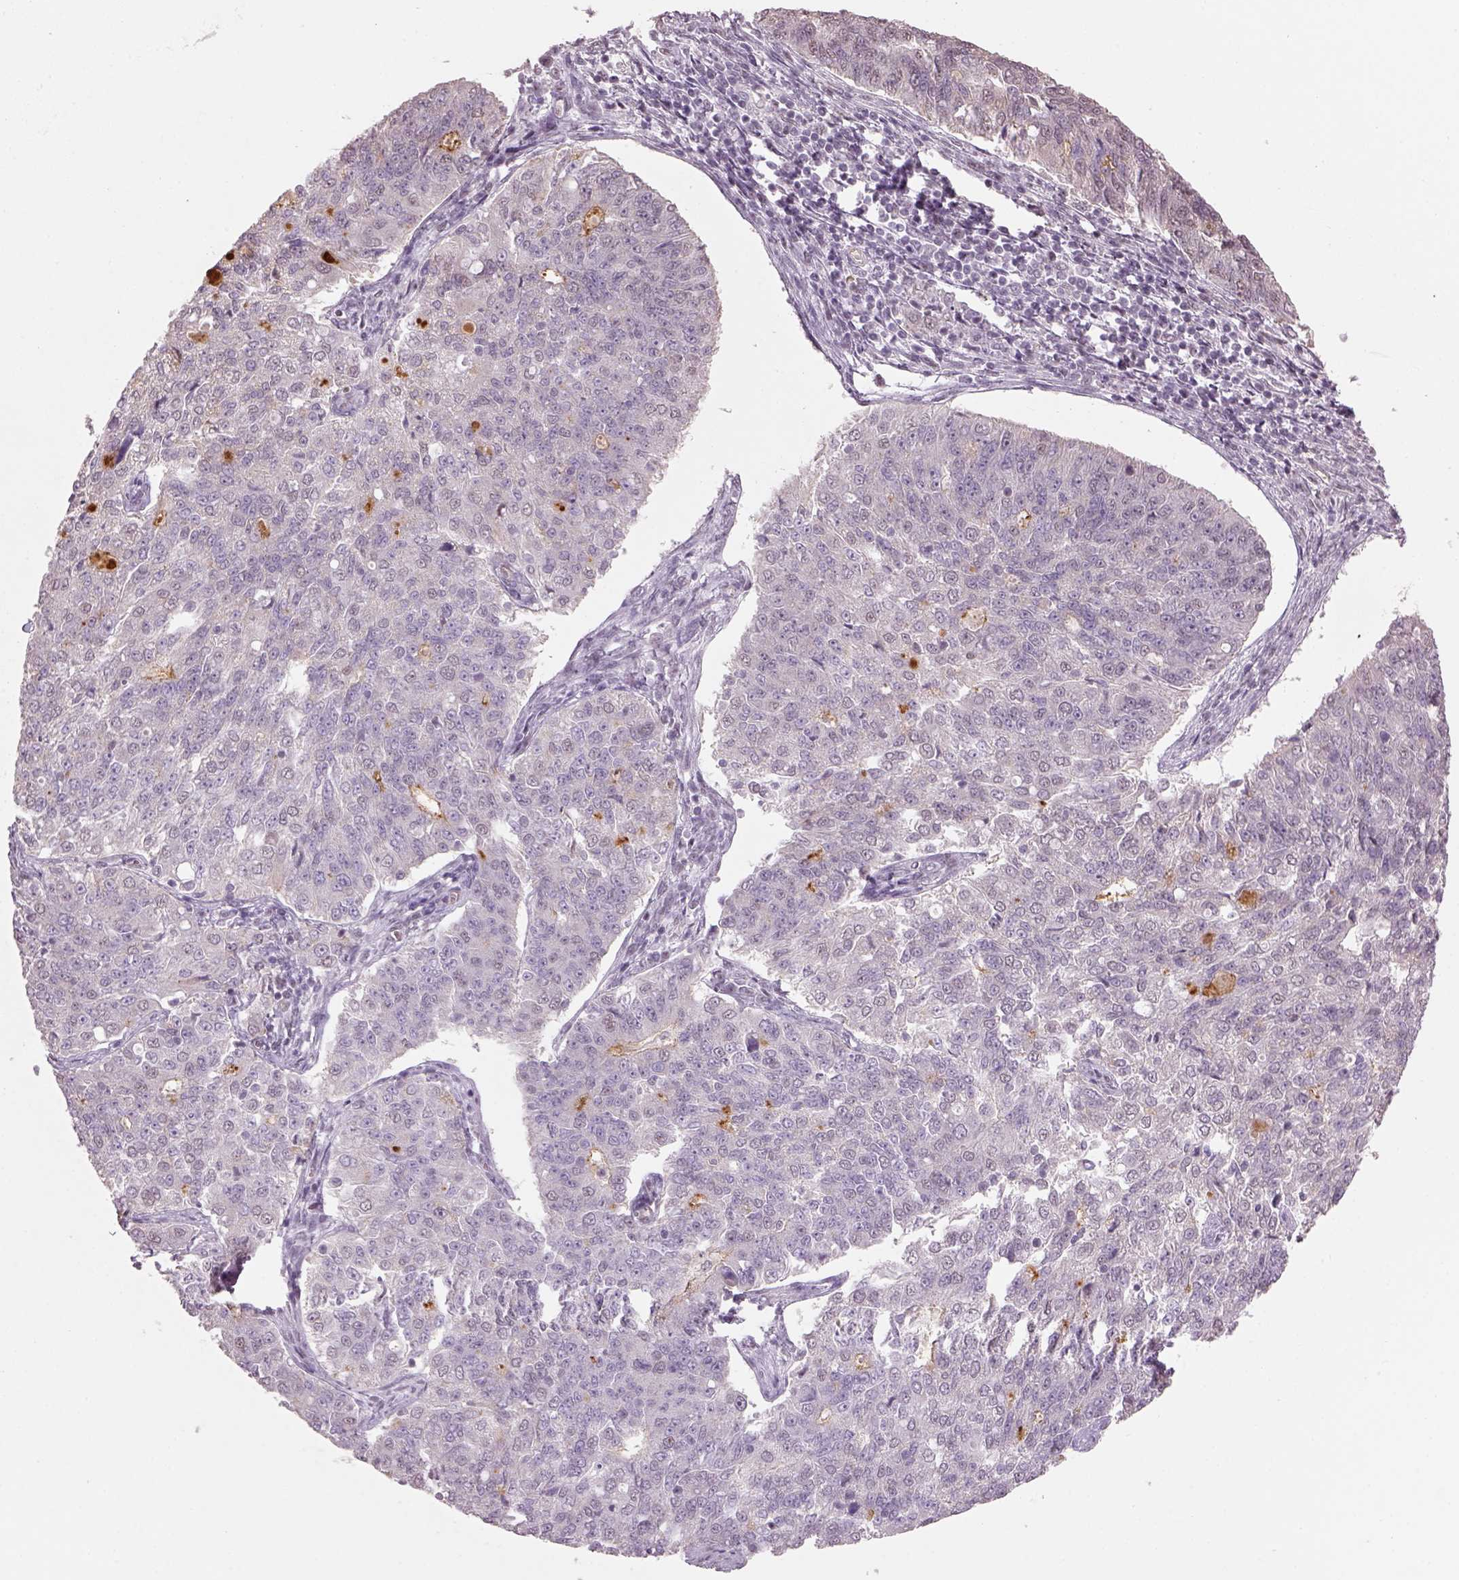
{"staining": {"intensity": "negative", "quantity": "none", "location": "none"}, "tissue": "endometrial cancer", "cell_type": "Tumor cells", "image_type": "cancer", "snomed": [{"axis": "morphology", "description": "Adenocarcinoma, NOS"}, {"axis": "topography", "description": "Endometrium"}], "caption": "Tumor cells show no significant protein staining in endometrial cancer.", "gene": "NAT8", "patient": {"sex": "female", "age": 43}}